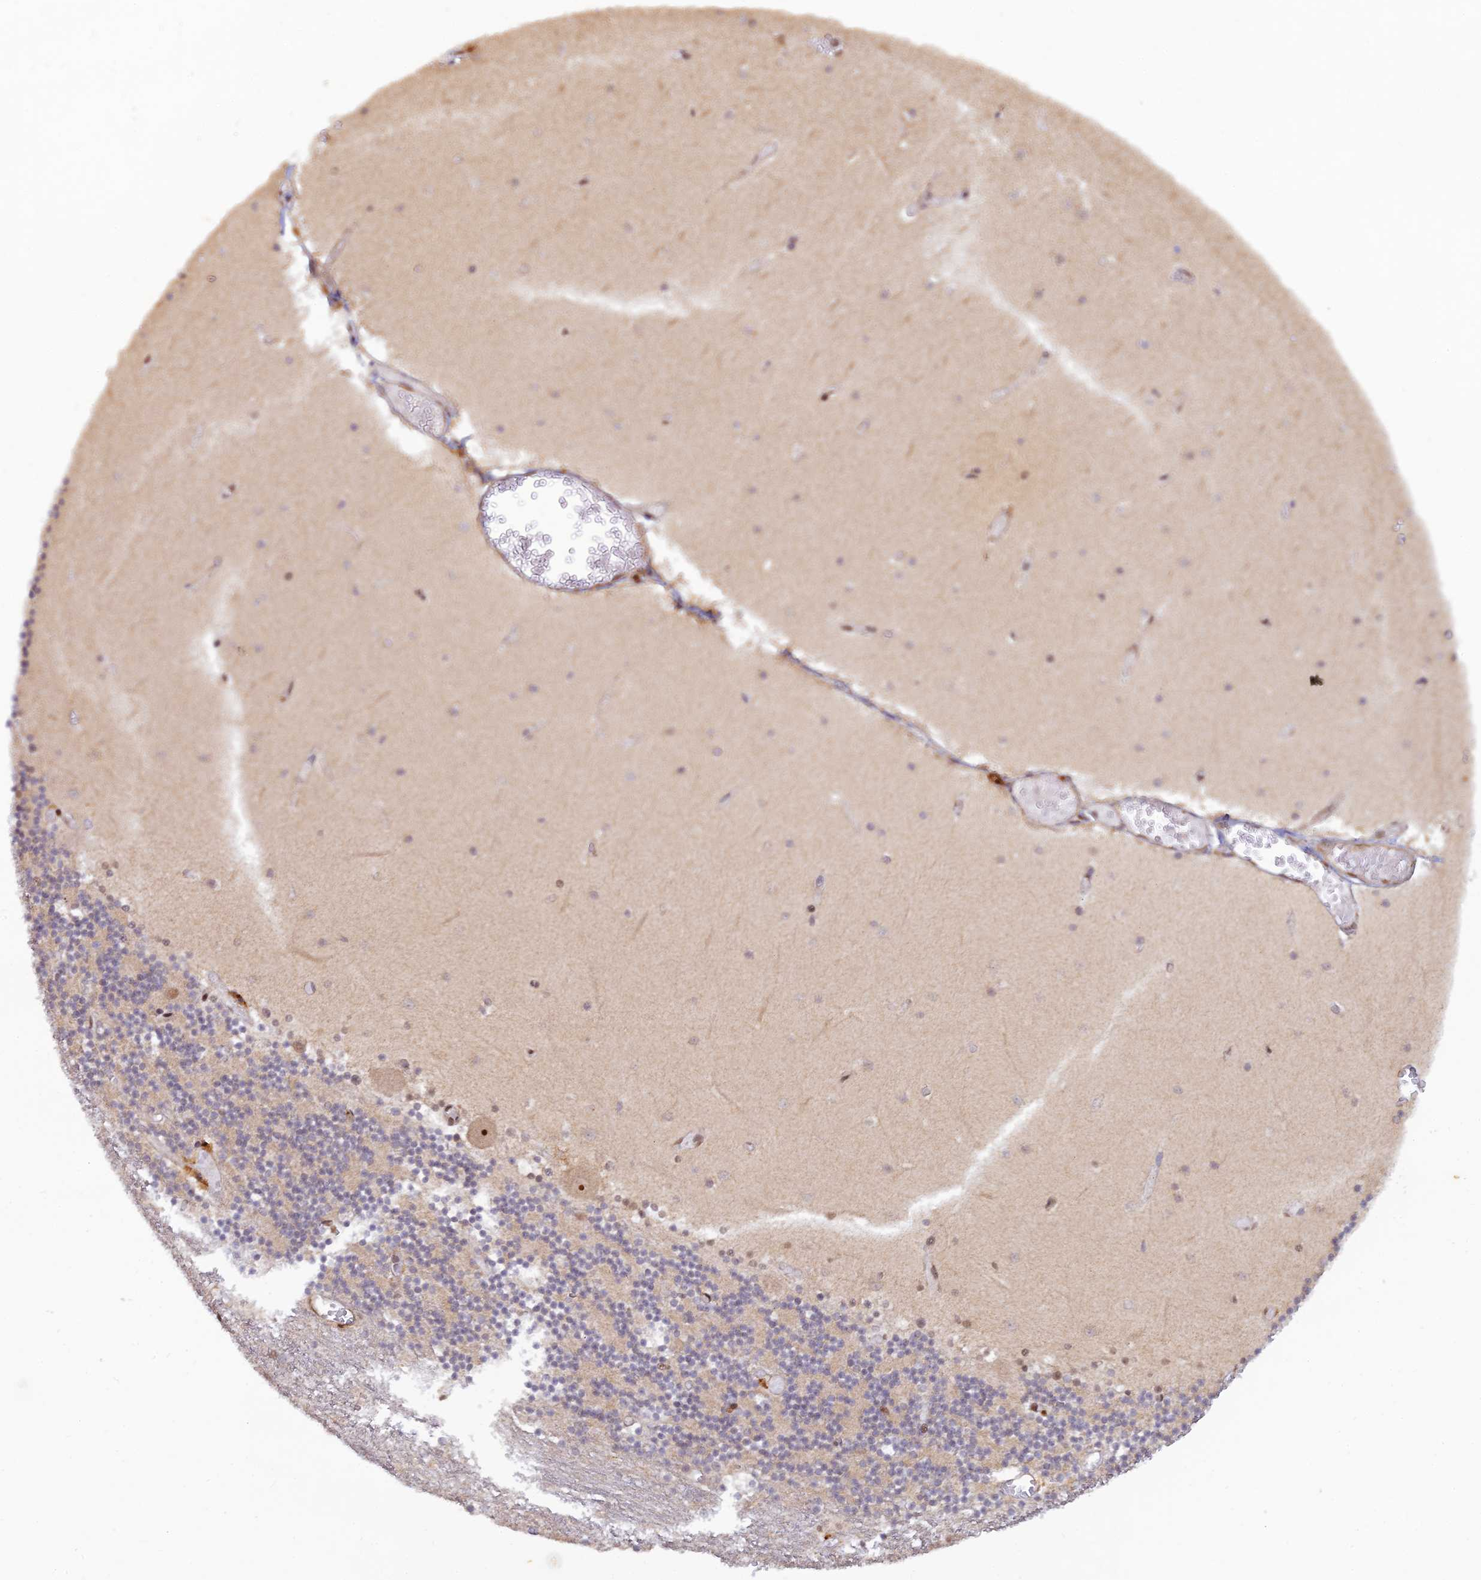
{"staining": {"intensity": "negative", "quantity": "none", "location": "none"}, "tissue": "cerebellum", "cell_type": "Cells in granular layer", "image_type": "normal", "snomed": [{"axis": "morphology", "description": "Normal tissue, NOS"}, {"axis": "topography", "description": "Cerebellum"}], "caption": "Cerebellum stained for a protein using immunohistochemistry (IHC) displays no positivity cells in granular layer.", "gene": "ZNF565", "patient": {"sex": "female", "age": 28}}